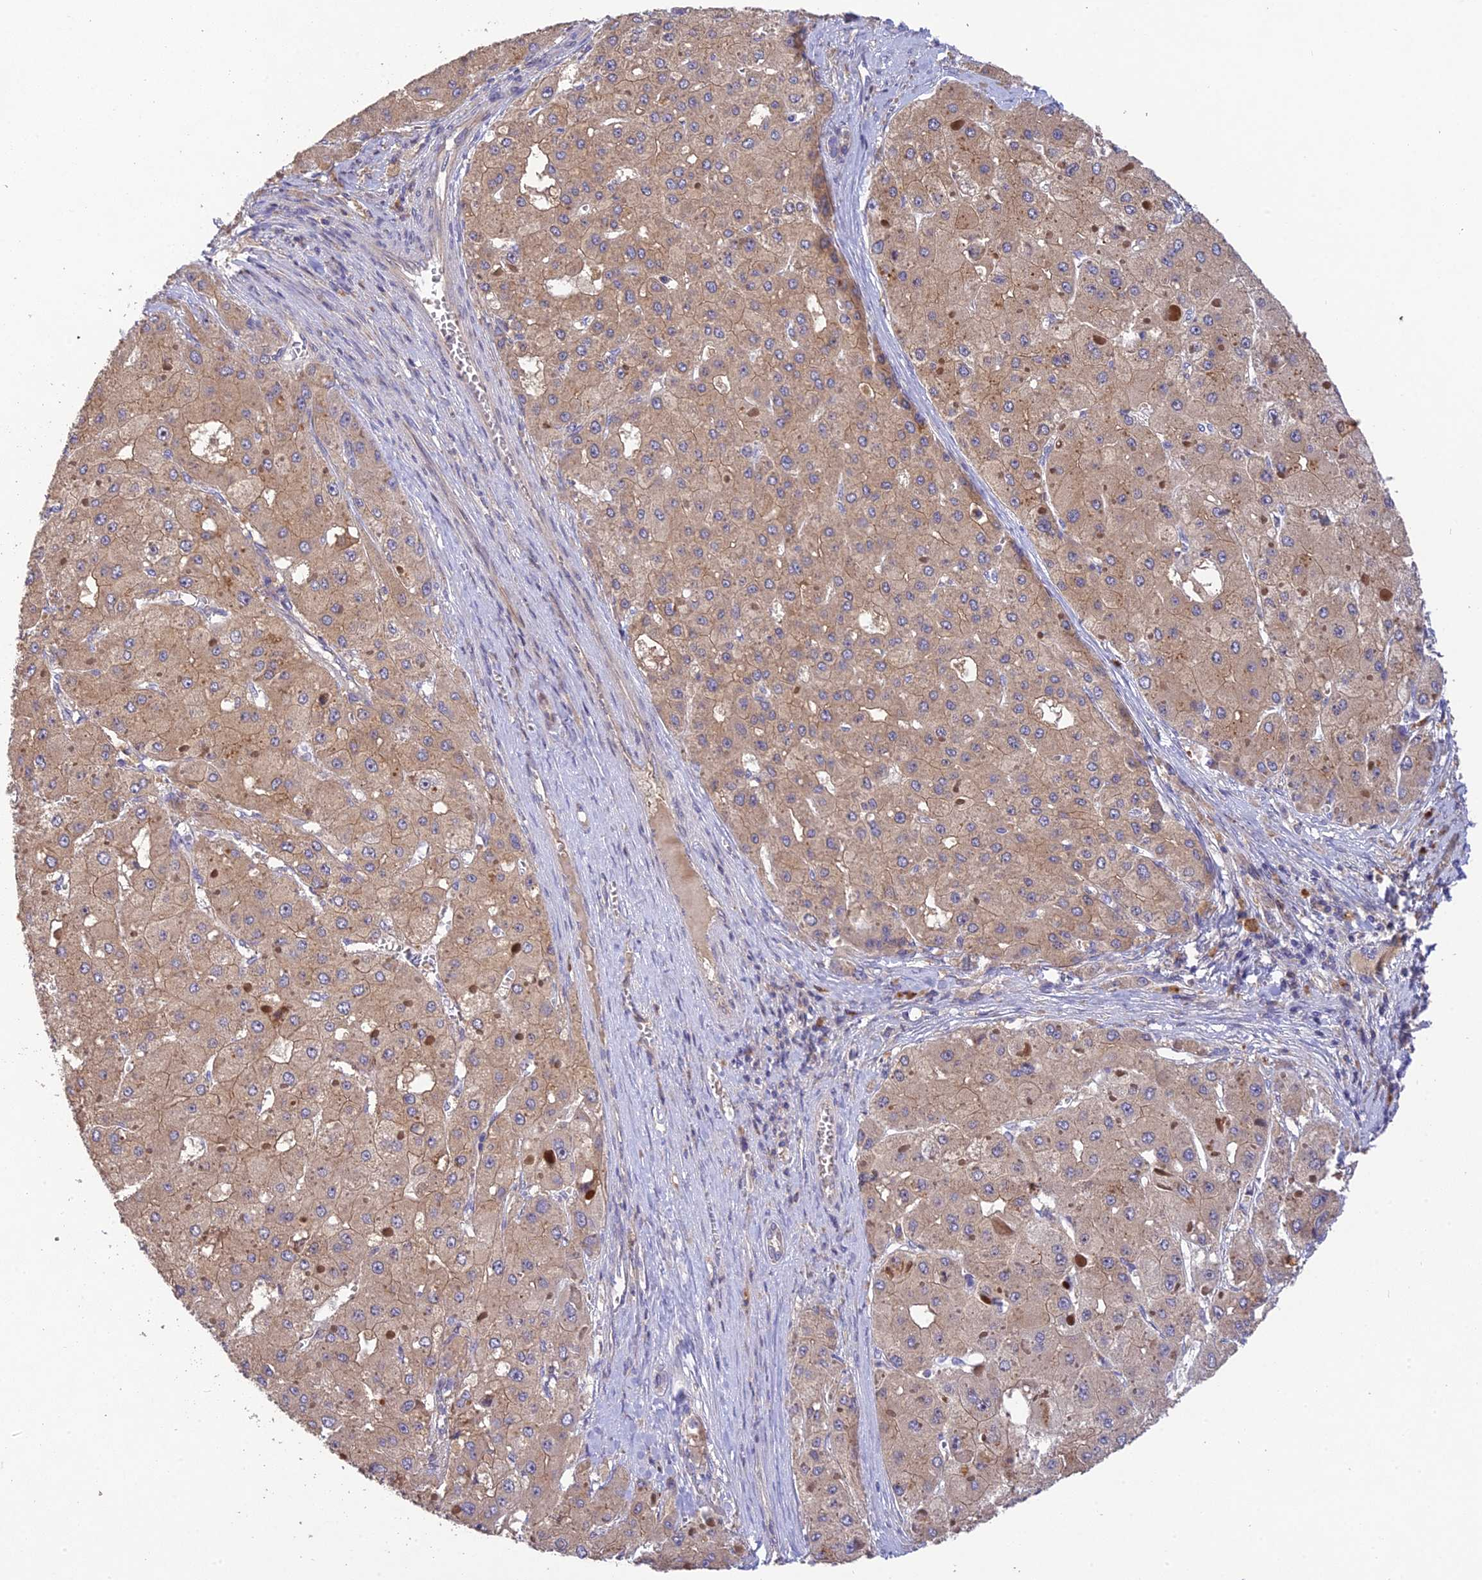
{"staining": {"intensity": "weak", "quantity": ">75%", "location": "cytoplasmic/membranous"}, "tissue": "liver cancer", "cell_type": "Tumor cells", "image_type": "cancer", "snomed": [{"axis": "morphology", "description": "Carcinoma, Hepatocellular, NOS"}, {"axis": "topography", "description": "Liver"}], "caption": "Liver cancer stained with a brown dye demonstrates weak cytoplasmic/membranous positive expression in about >75% of tumor cells.", "gene": "DENND5B", "patient": {"sex": "female", "age": 73}}